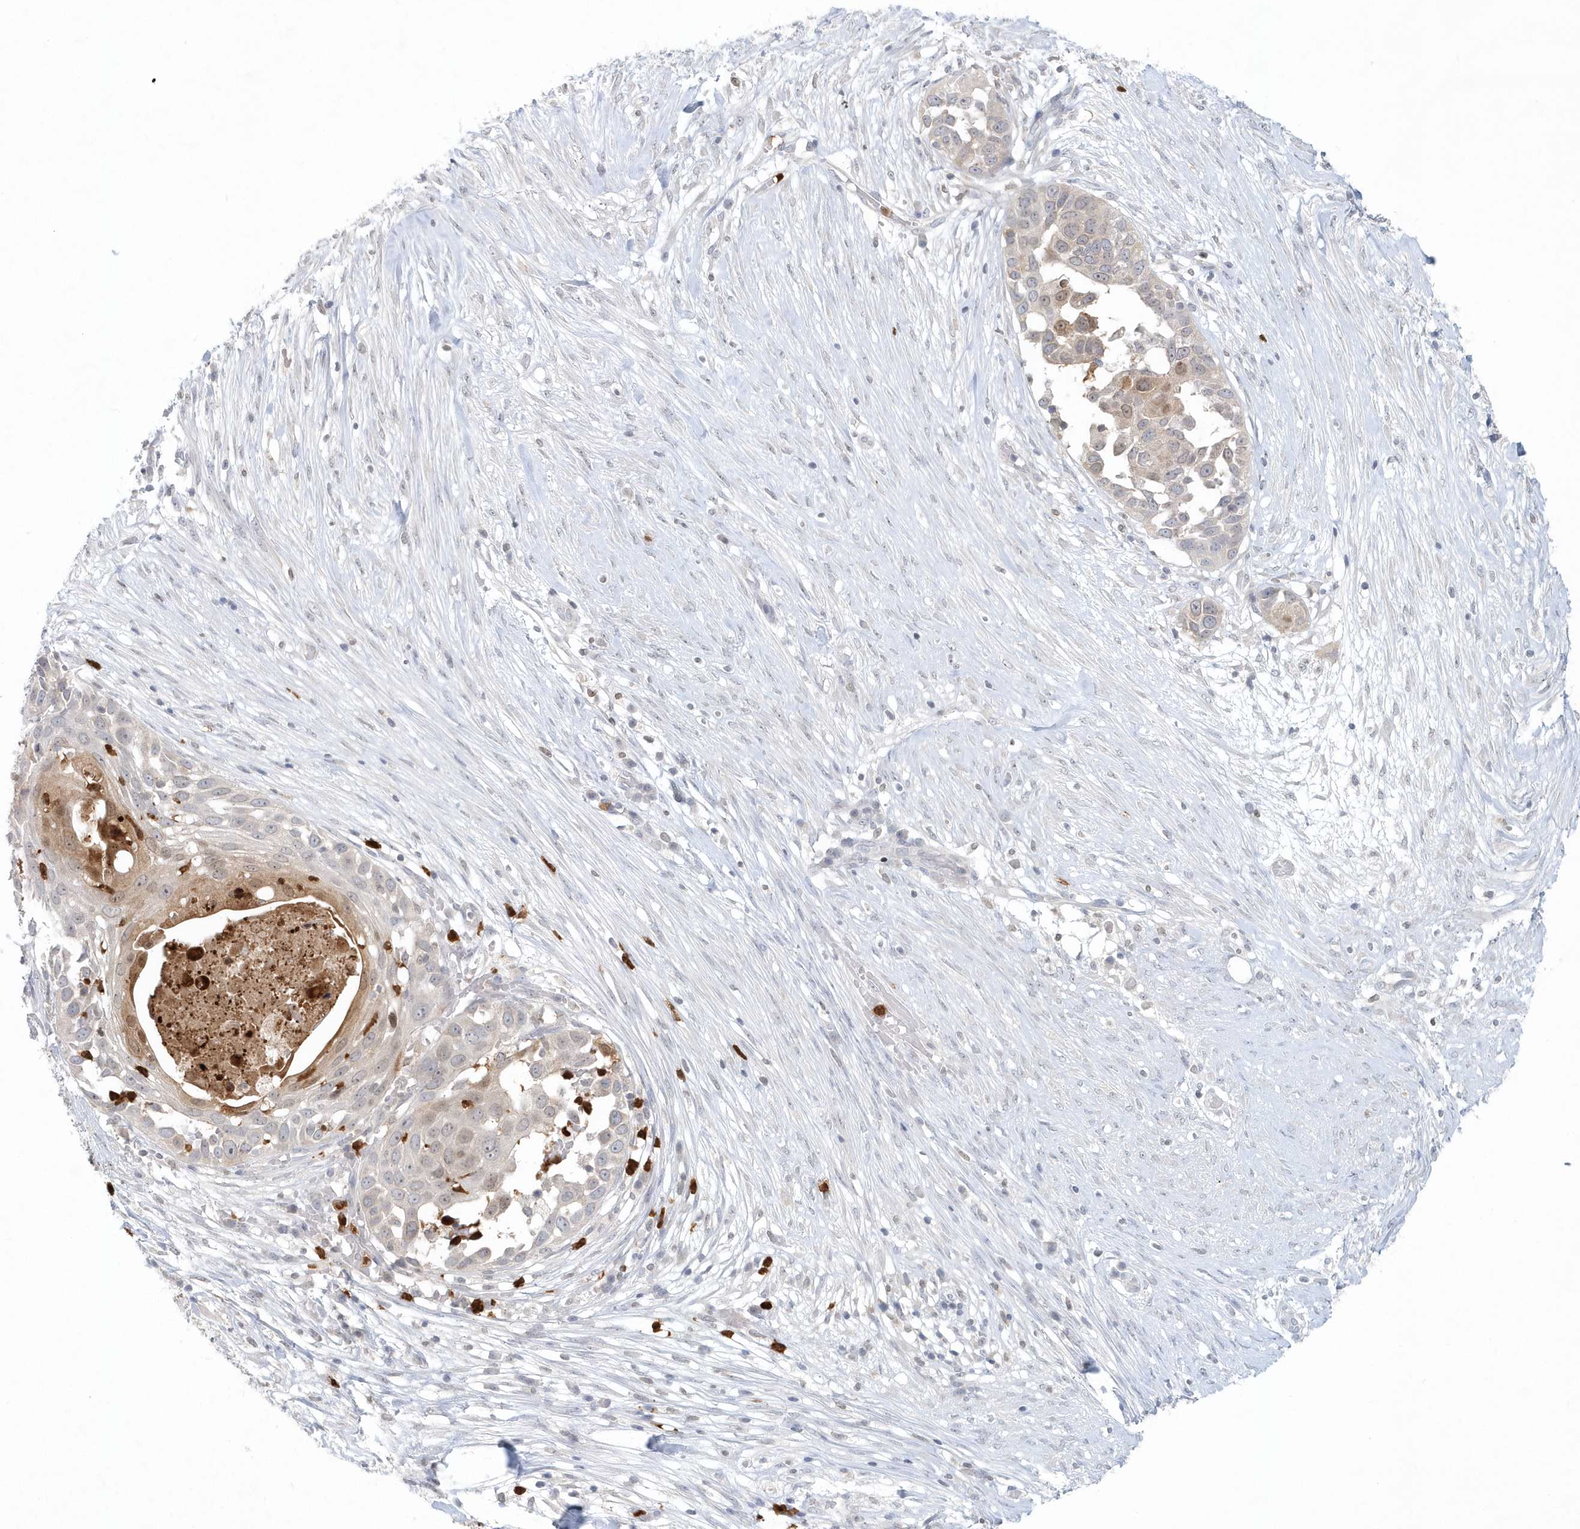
{"staining": {"intensity": "weak", "quantity": "<25%", "location": "cytoplasmic/membranous,nuclear"}, "tissue": "skin cancer", "cell_type": "Tumor cells", "image_type": "cancer", "snomed": [{"axis": "morphology", "description": "Squamous cell carcinoma, NOS"}, {"axis": "topography", "description": "Skin"}], "caption": "DAB (3,3'-diaminobenzidine) immunohistochemical staining of skin cancer (squamous cell carcinoma) reveals no significant staining in tumor cells.", "gene": "NUP54", "patient": {"sex": "female", "age": 44}}